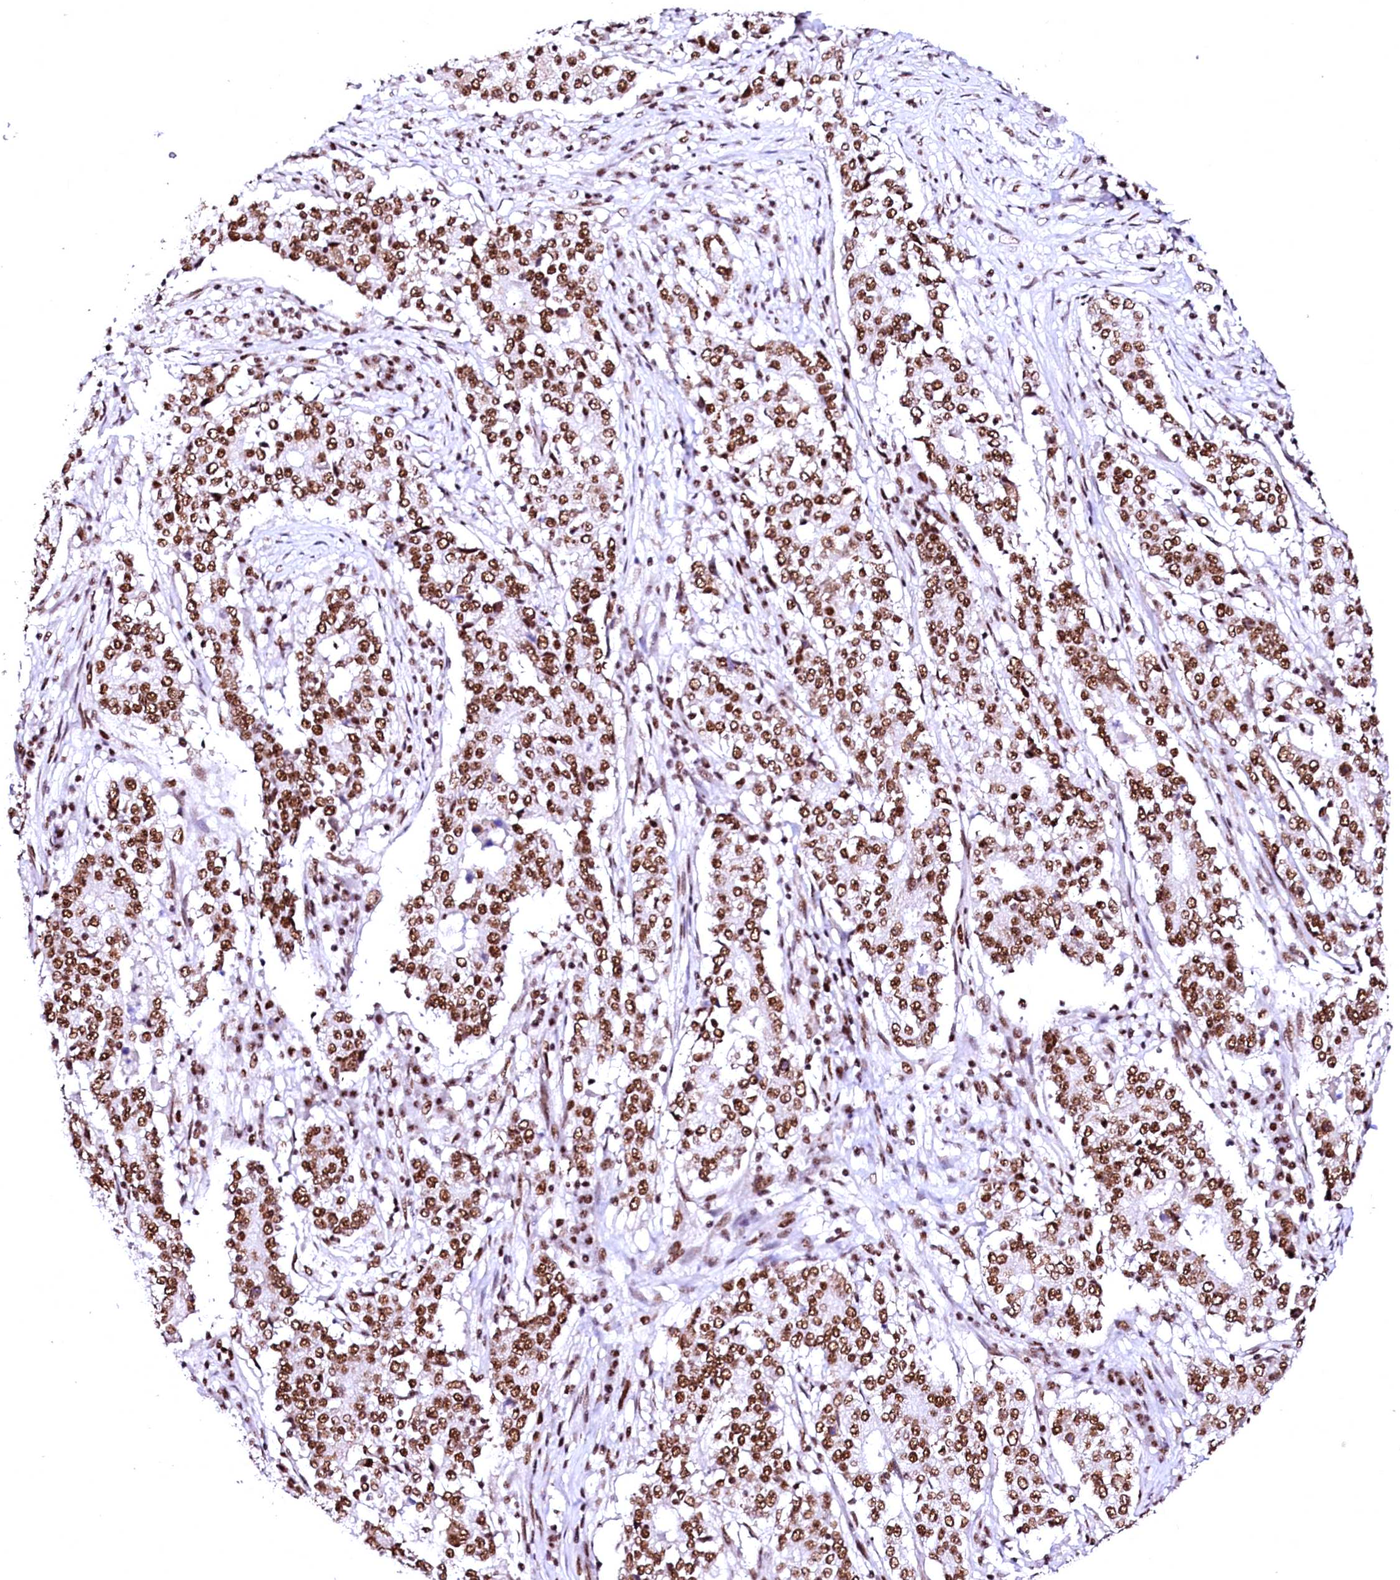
{"staining": {"intensity": "strong", "quantity": ">75%", "location": "nuclear"}, "tissue": "stomach cancer", "cell_type": "Tumor cells", "image_type": "cancer", "snomed": [{"axis": "morphology", "description": "Adenocarcinoma, NOS"}, {"axis": "topography", "description": "Stomach"}], "caption": "IHC of stomach cancer exhibits high levels of strong nuclear staining in approximately >75% of tumor cells.", "gene": "CPSF6", "patient": {"sex": "male", "age": 59}}